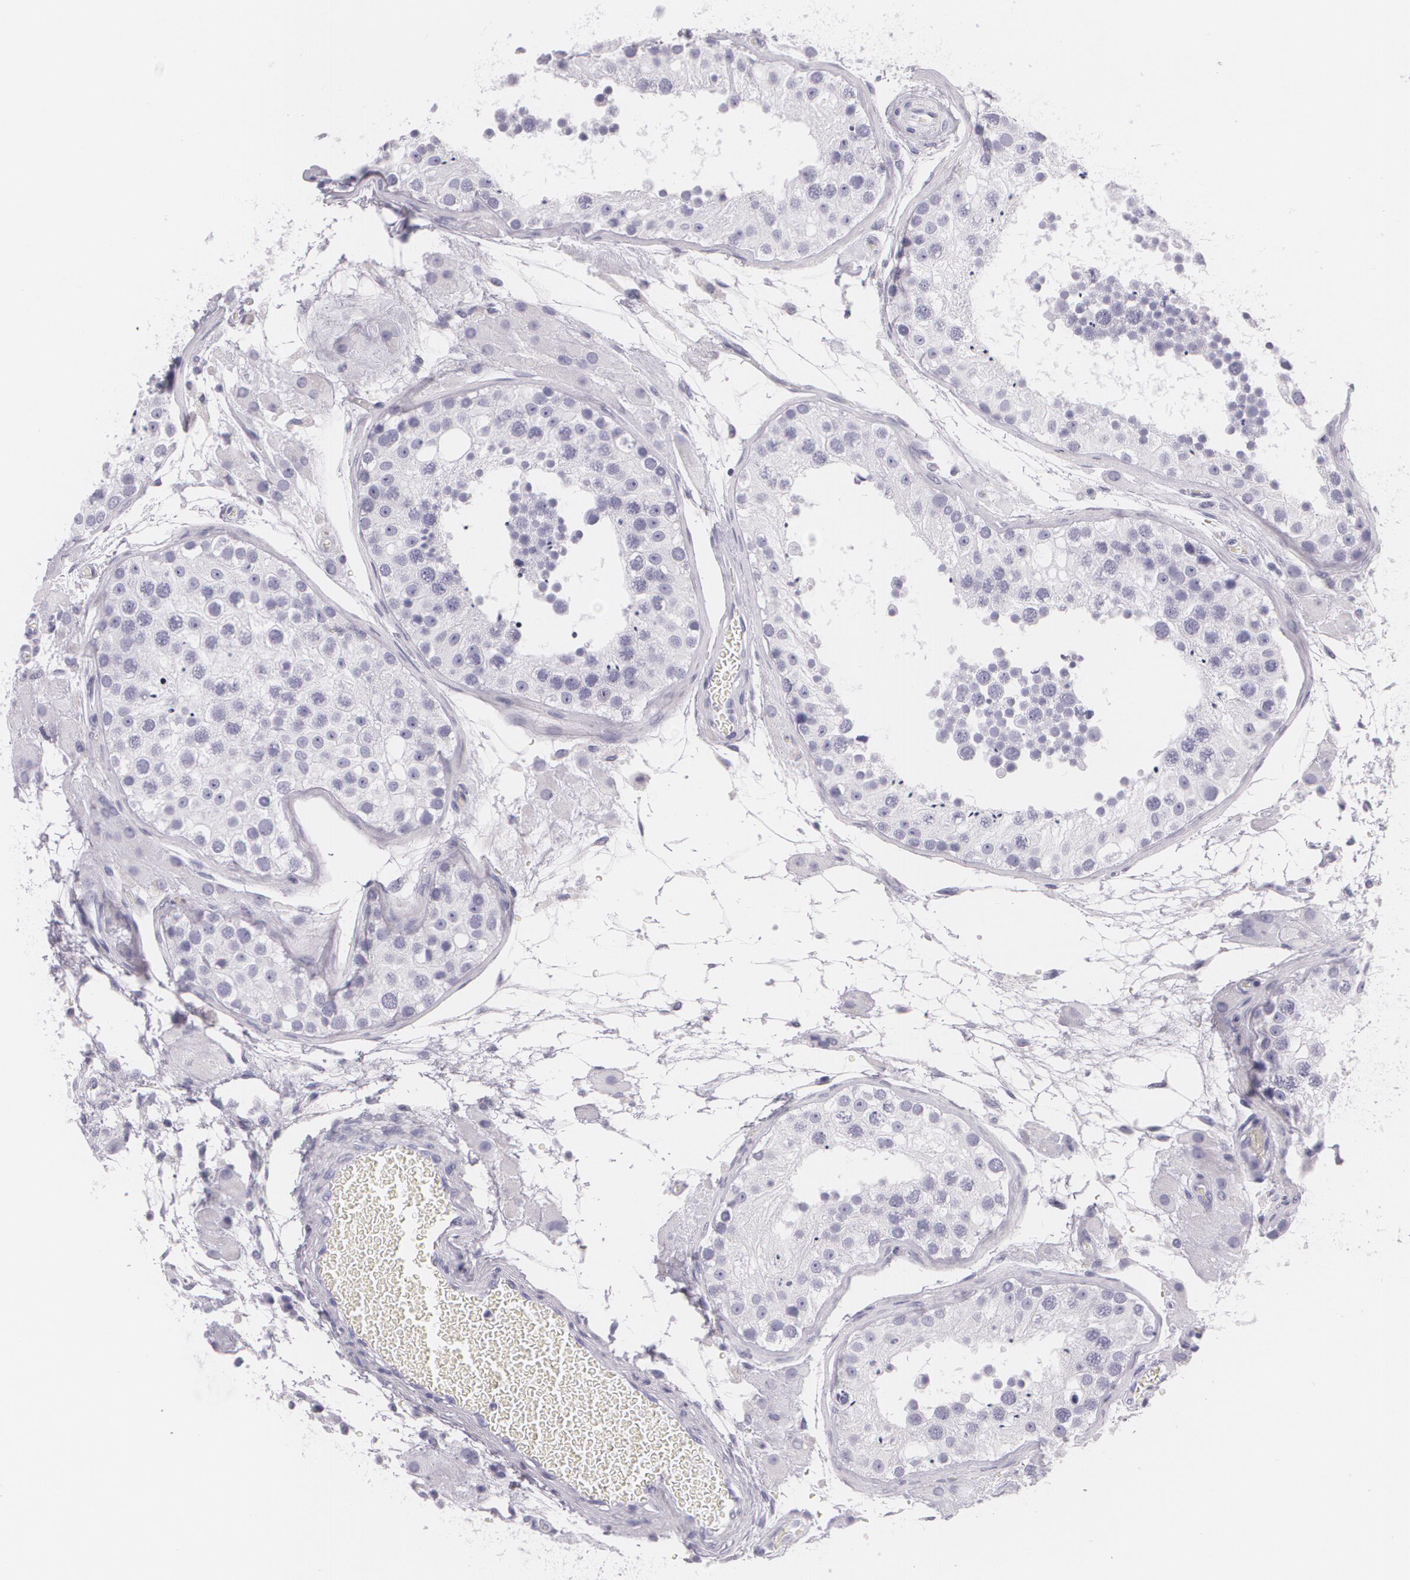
{"staining": {"intensity": "negative", "quantity": "none", "location": "none"}, "tissue": "testis", "cell_type": "Cells in seminiferous ducts", "image_type": "normal", "snomed": [{"axis": "morphology", "description": "Normal tissue, NOS"}, {"axis": "topography", "description": "Testis"}], "caption": "DAB (3,3'-diaminobenzidine) immunohistochemical staining of unremarkable human testis shows no significant expression in cells in seminiferous ducts.", "gene": "DLG4", "patient": {"sex": "male", "age": 26}}